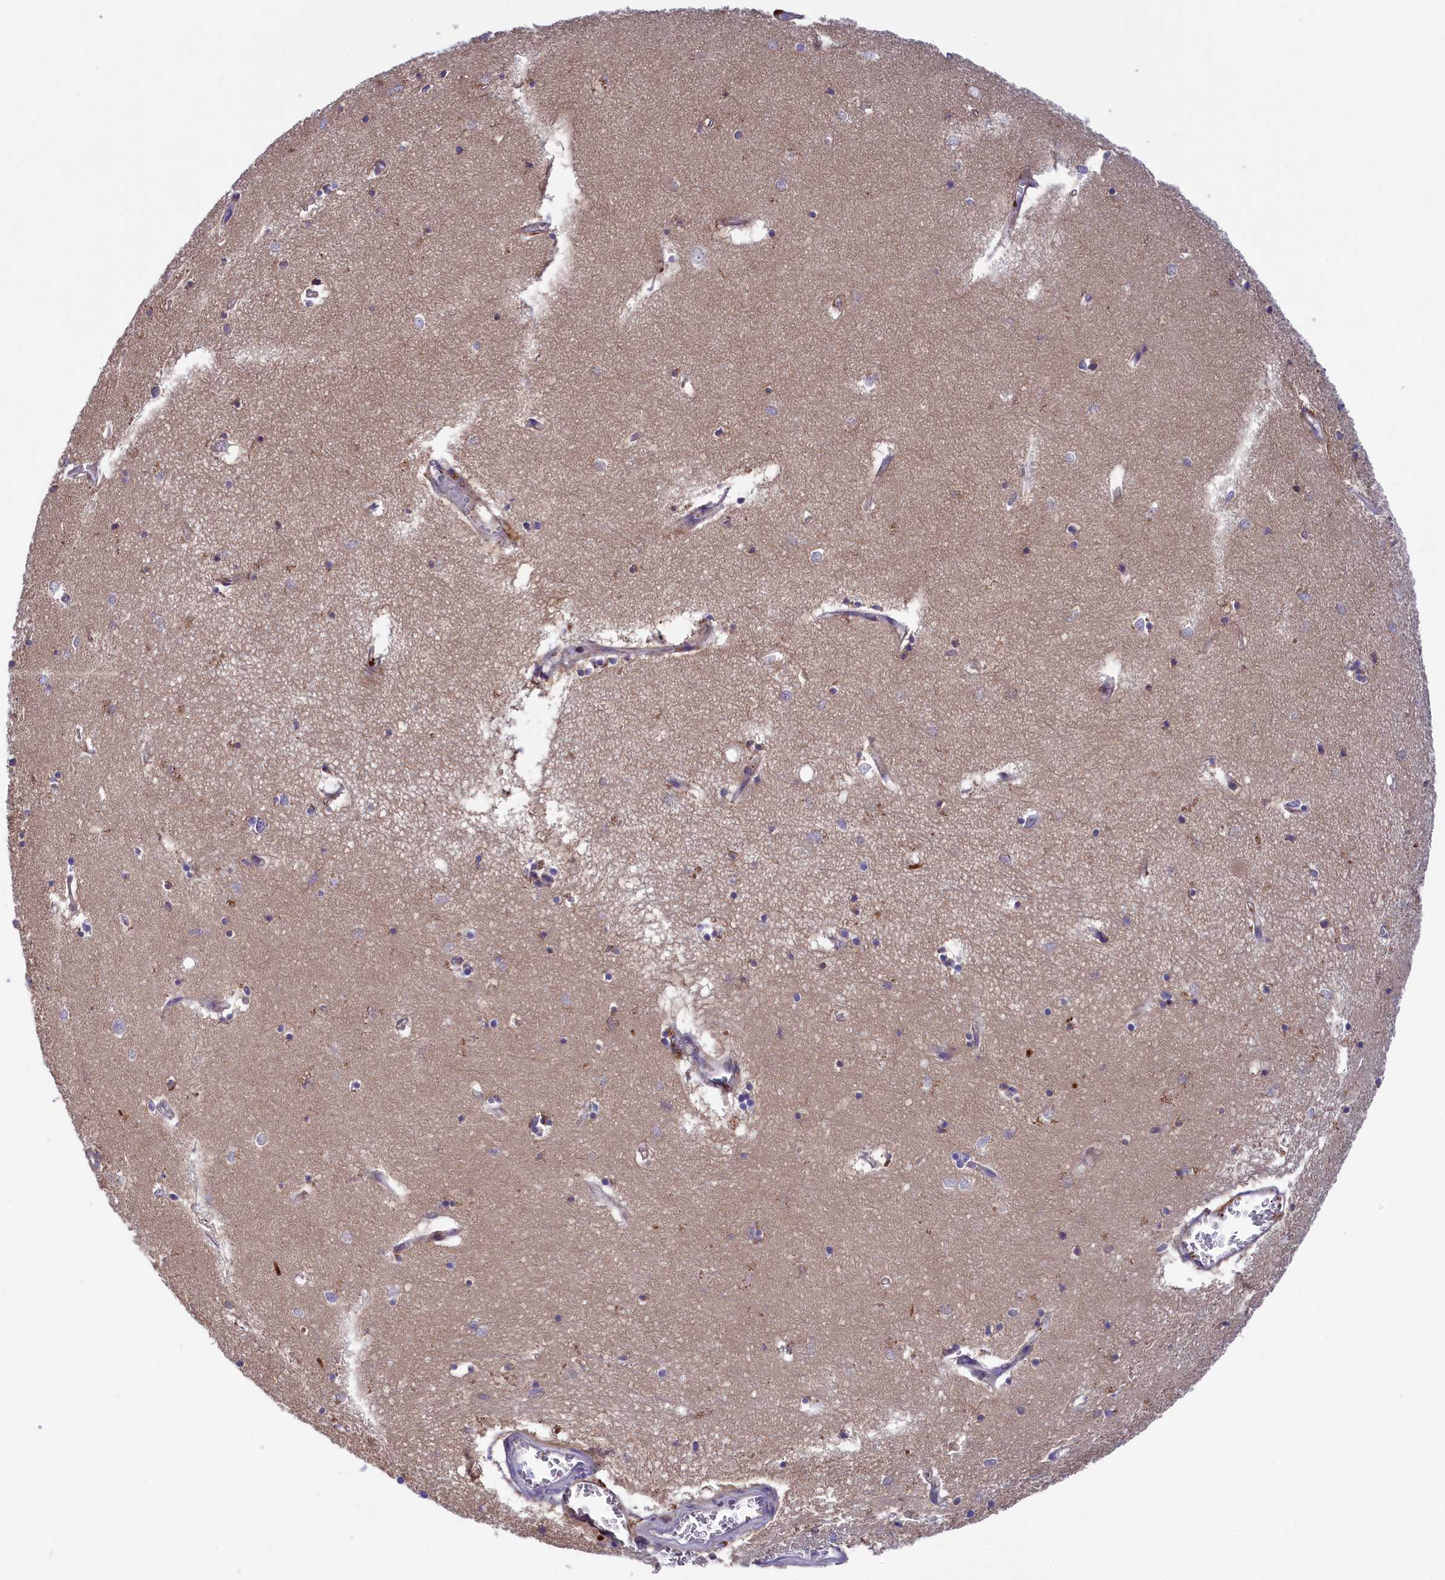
{"staining": {"intensity": "negative", "quantity": "none", "location": "none"}, "tissue": "hippocampus", "cell_type": "Glial cells", "image_type": "normal", "snomed": [{"axis": "morphology", "description": "Normal tissue, NOS"}, {"axis": "topography", "description": "Hippocampus"}], "caption": "The image exhibits no staining of glial cells in normal hippocampus.", "gene": "STYX", "patient": {"sex": "female", "age": 64}}